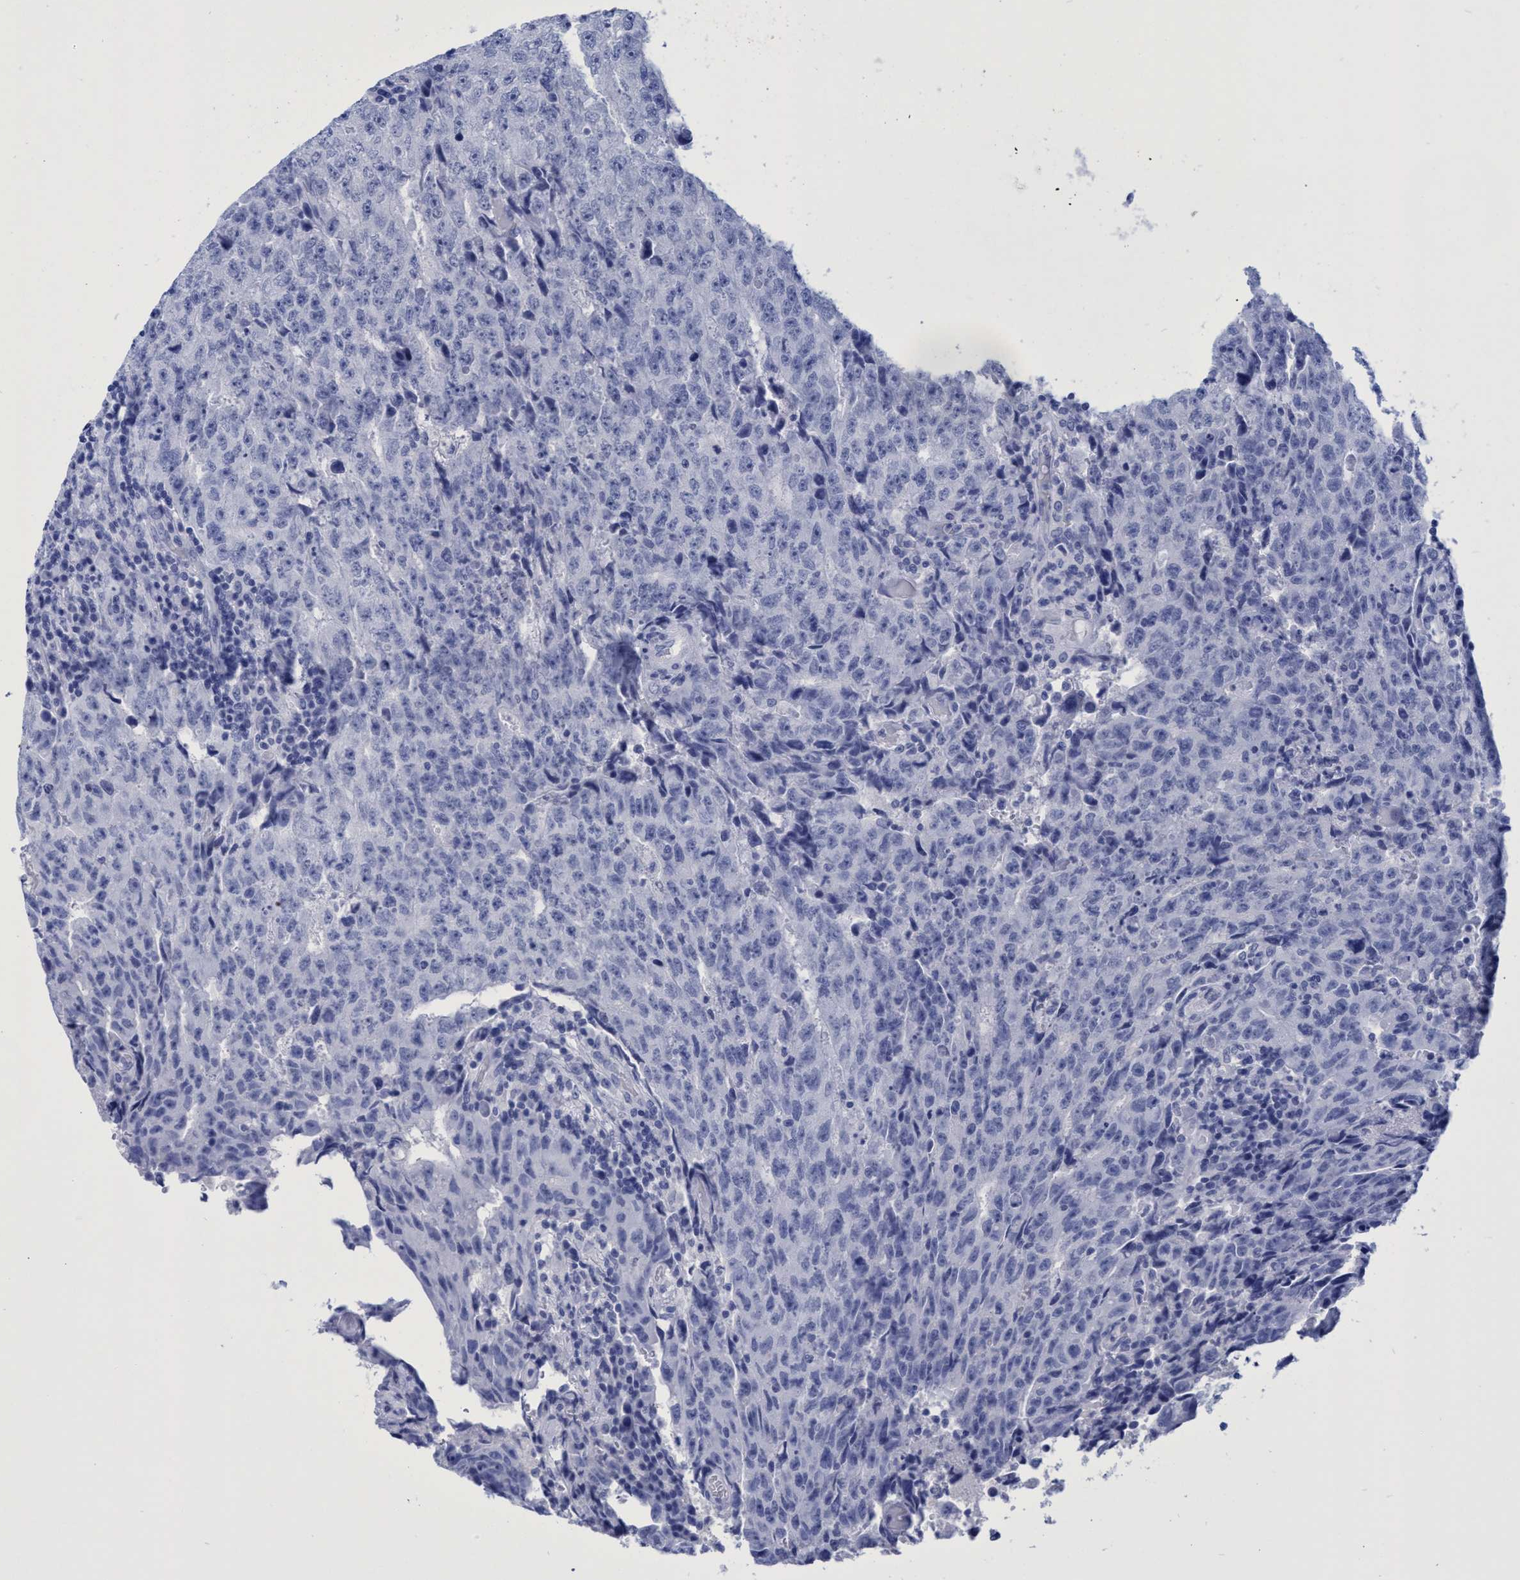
{"staining": {"intensity": "negative", "quantity": "none", "location": "none"}, "tissue": "testis cancer", "cell_type": "Tumor cells", "image_type": "cancer", "snomed": [{"axis": "morphology", "description": "Necrosis, NOS"}, {"axis": "morphology", "description": "Carcinoma, Embryonal, NOS"}, {"axis": "topography", "description": "Testis"}], "caption": "DAB immunohistochemical staining of human embryonal carcinoma (testis) demonstrates no significant expression in tumor cells.", "gene": "INSL6", "patient": {"sex": "male", "age": 19}}